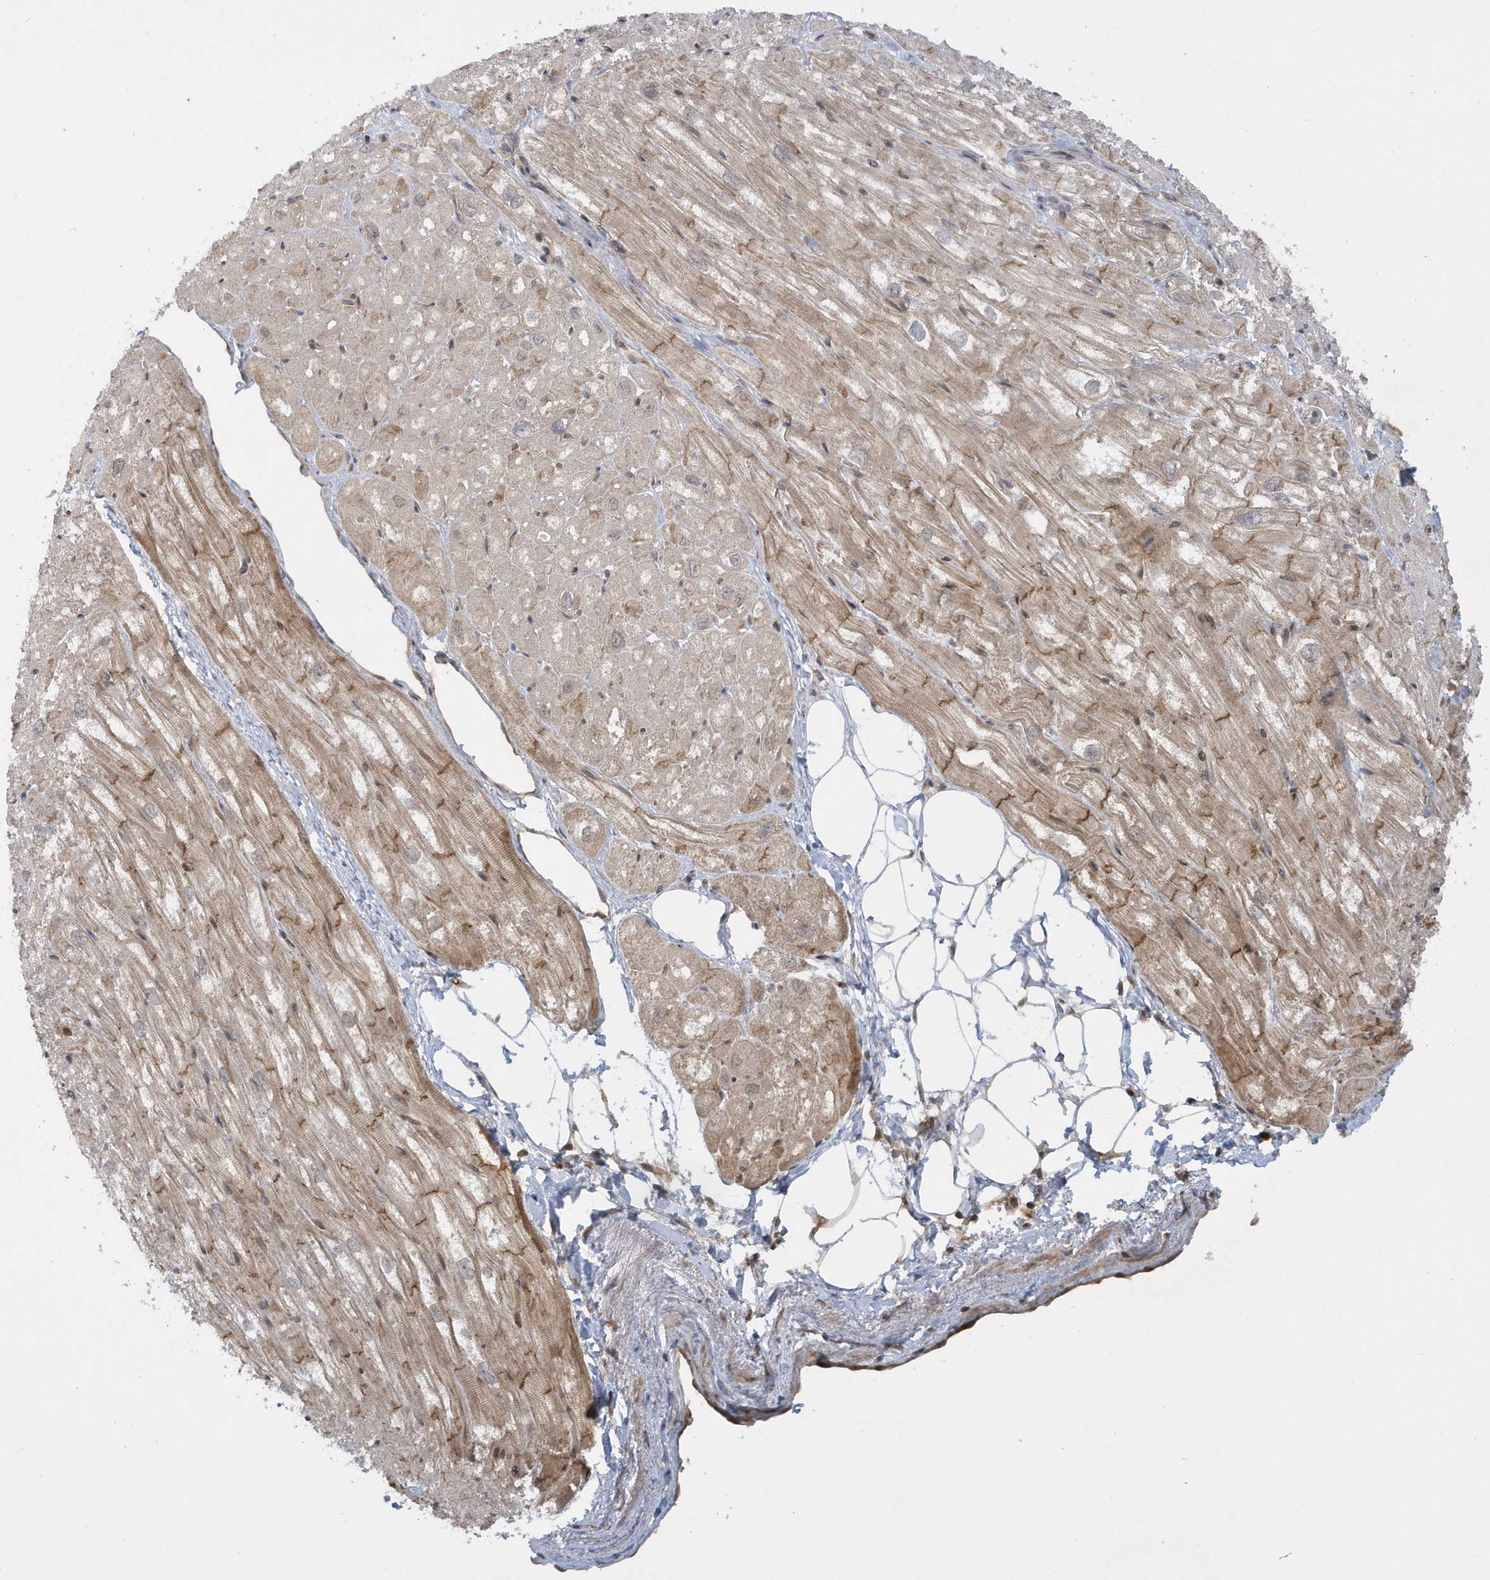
{"staining": {"intensity": "moderate", "quantity": "25%-75%", "location": "cytoplasmic/membranous"}, "tissue": "heart muscle", "cell_type": "Cardiomyocytes", "image_type": "normal", "snomed": [{"axis": "morphology", "description": "Normal tissue, NOS"}, {"axis": "topography", "description": "Heart"}], "caption": "This histopathology image exhibits IHC staining of normal human heart muscle, with medium moderate cytoplasmic/membranous positivity in about 25%-75% of cardiomyocytes.", "gene": "ATG4A", "patient": {"sex": "male", "age": 50}}